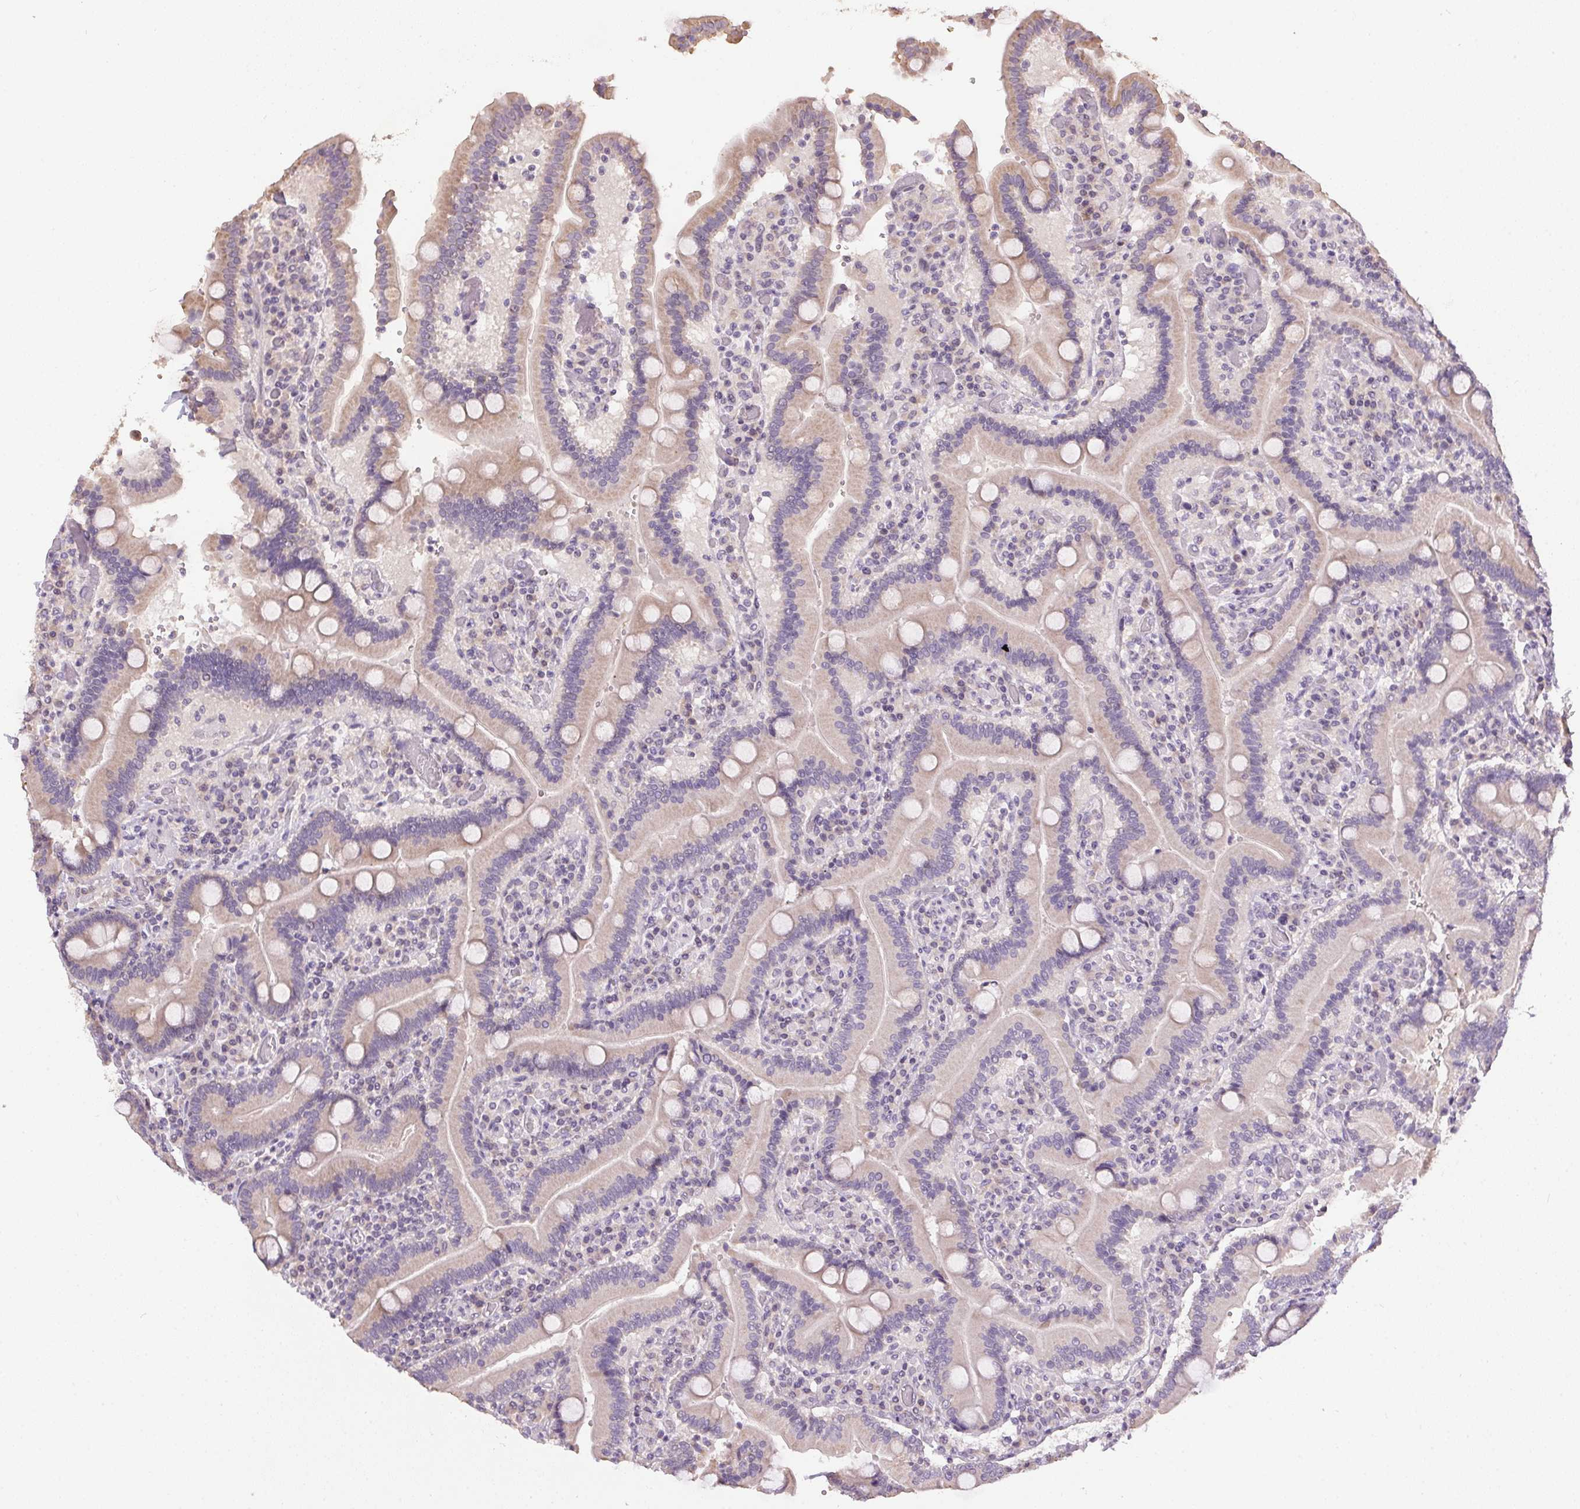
{"staining": {"intensity": "weak", "quantity": "25%-75%", "location": "cytoplasmic/membranous"}, "tissue": "duodenum", "cell_type": "Glandular cells", "image_type": "normal", "snomed": [{"axis": "morphology", "description": "Normal tissue, NOS"}, {"axis": "topography", "description": "Duodenum"}], "caption": "Immunohistochemical staining of unremarkable human duodenum demonstrates 25%-75% levels of weak cytoplasmic/membranous protein staining in approximately 25%-75% of glandular cells. Using DAB (brown) and hematoxylin (blue) stains, captured at high magnification using brightfield microscopy.", "gene": "SPACA9", "patient": {"sex": "female", "age": 62}}